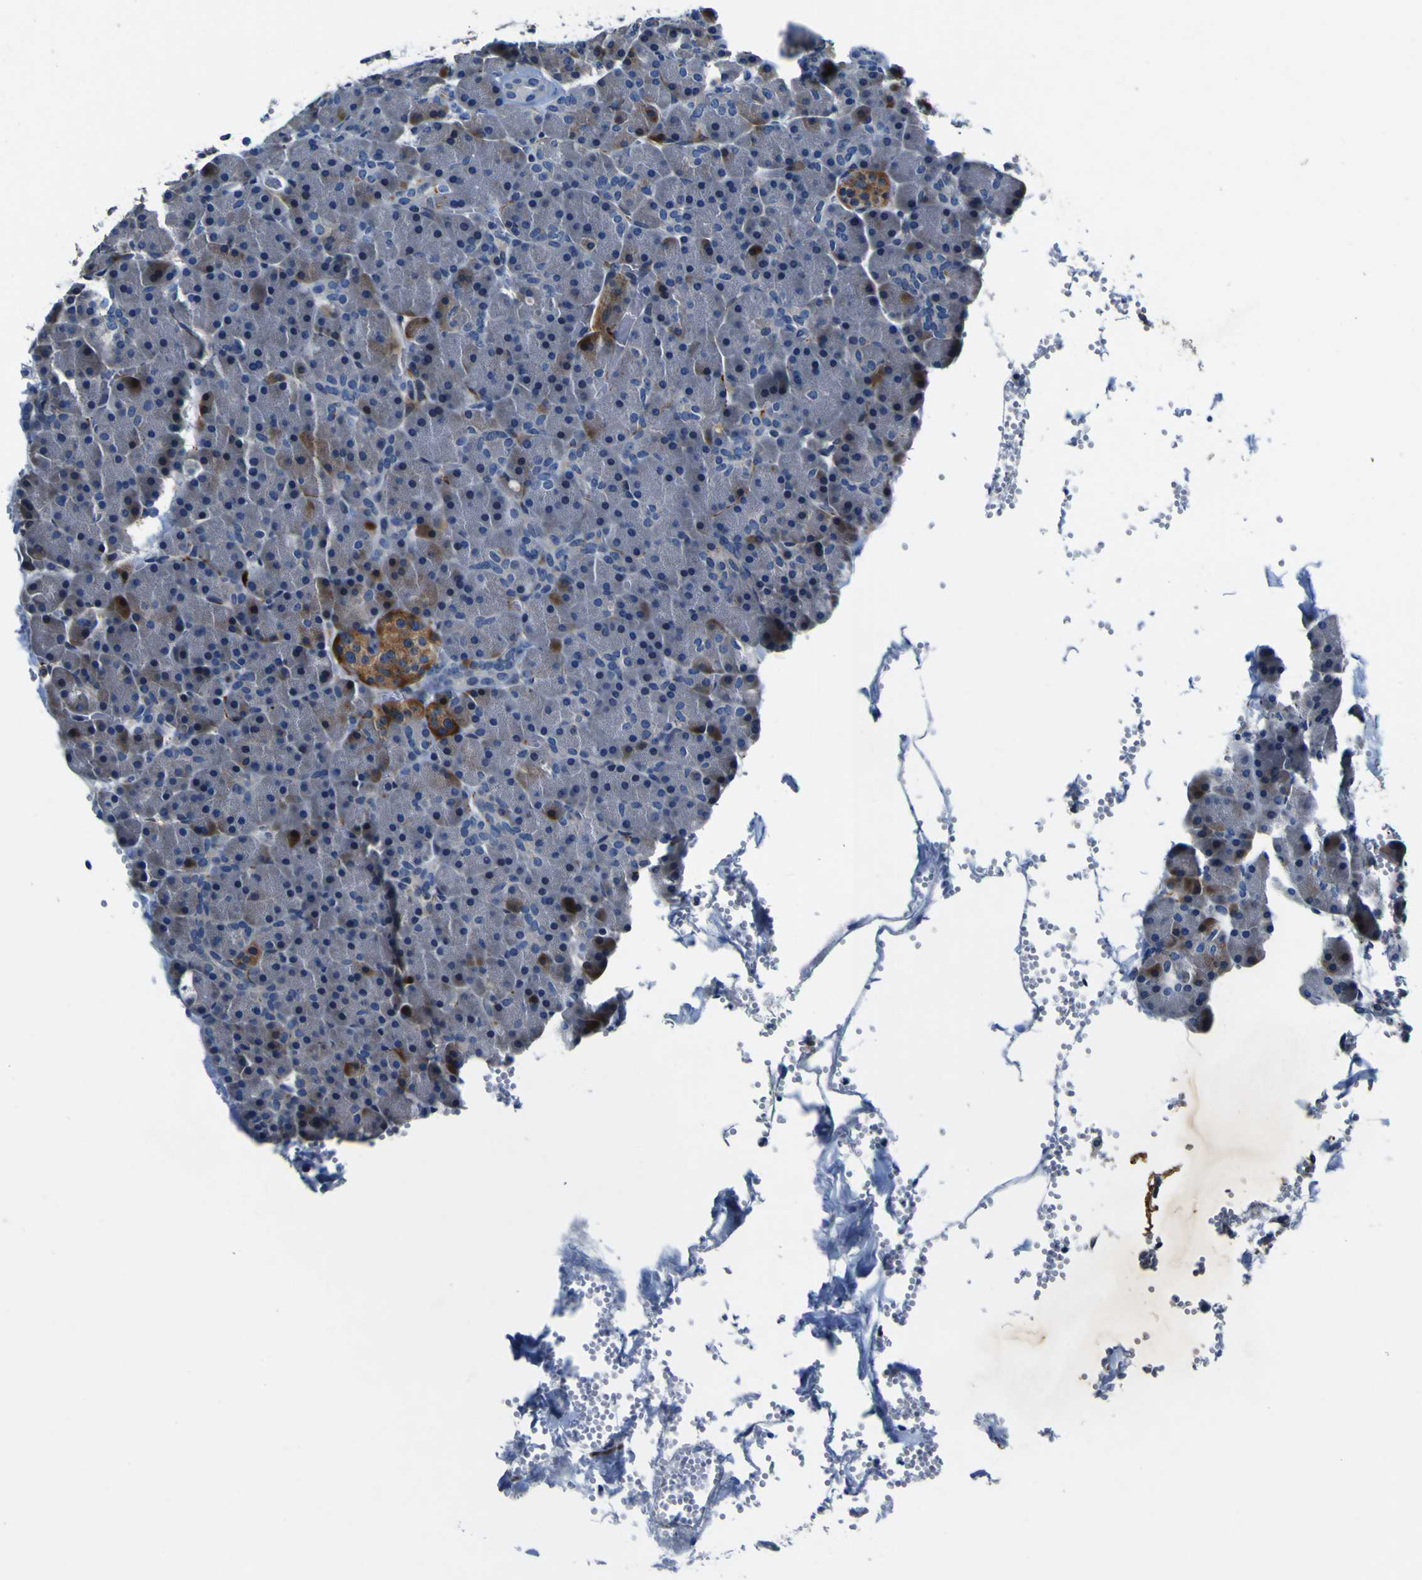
{"staining": {"intensity": "moderate", "quantity": "<25%", "location": "cytoplasmic/membranous"}, "tissue": "pancreas", "cell_type": "Exocrine glandular cells", "image_type": "normal", "snomed": [{"axis": "morphology", "description": "Normal tissue, NOS"}, {"axis": "topography", "description": "Pancreas"}], "caption": "DAB immunohistochemical staining of unremarkable pancreas exhibits moderate cytoplasmic/membranous protein expression in approximately <25% of exocrine glandular cells. The protein is stained brown, and the nuclei are stained in blue (DAB (3,3'-diaminobenzidine) IHC with brightfield microscopy, high magnification).", "gene": "AGAP3", "patient": {"sex": "female", "age": 35}}